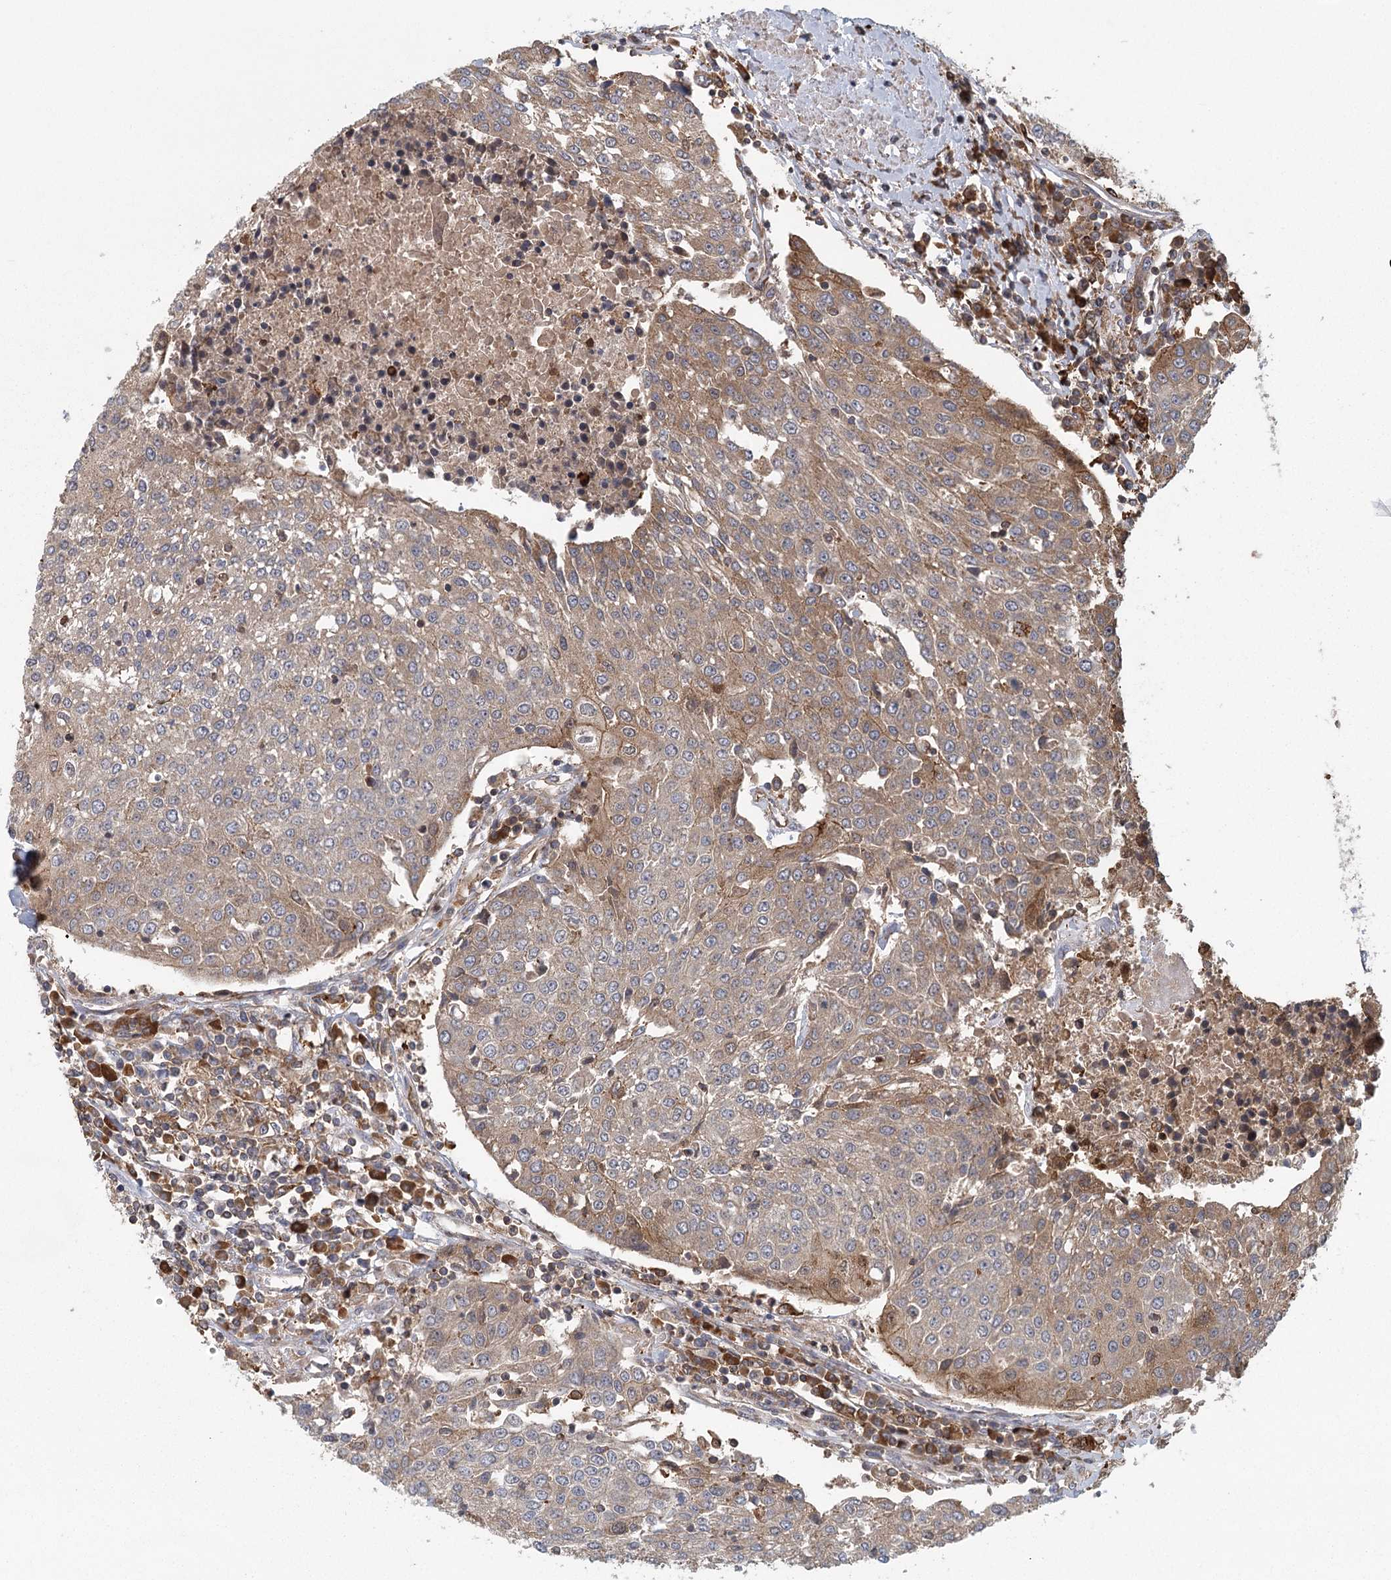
{"staining": {"intensity": "moderate", "quantity": "25%-75%", "location": "cytoplasmic/membranous"}, "tissue": "urothelial cancer", "cell_type": "Tumor cells", "image_type": "cancer", "snomed": [{"axis": "morphology", "description": "Urothelial carcinoma, High grade"}, {"axis": "topography", "description": "Urinary bladder"}], "caption": "This is a photomicrograph of IHC staining of urothelial cancer, which shows moderate positivity in the cytoplasmic/membranous of tumor cells.", "gene": "PLEKHA7", "patient": {"sex": "female", "age": 85}}